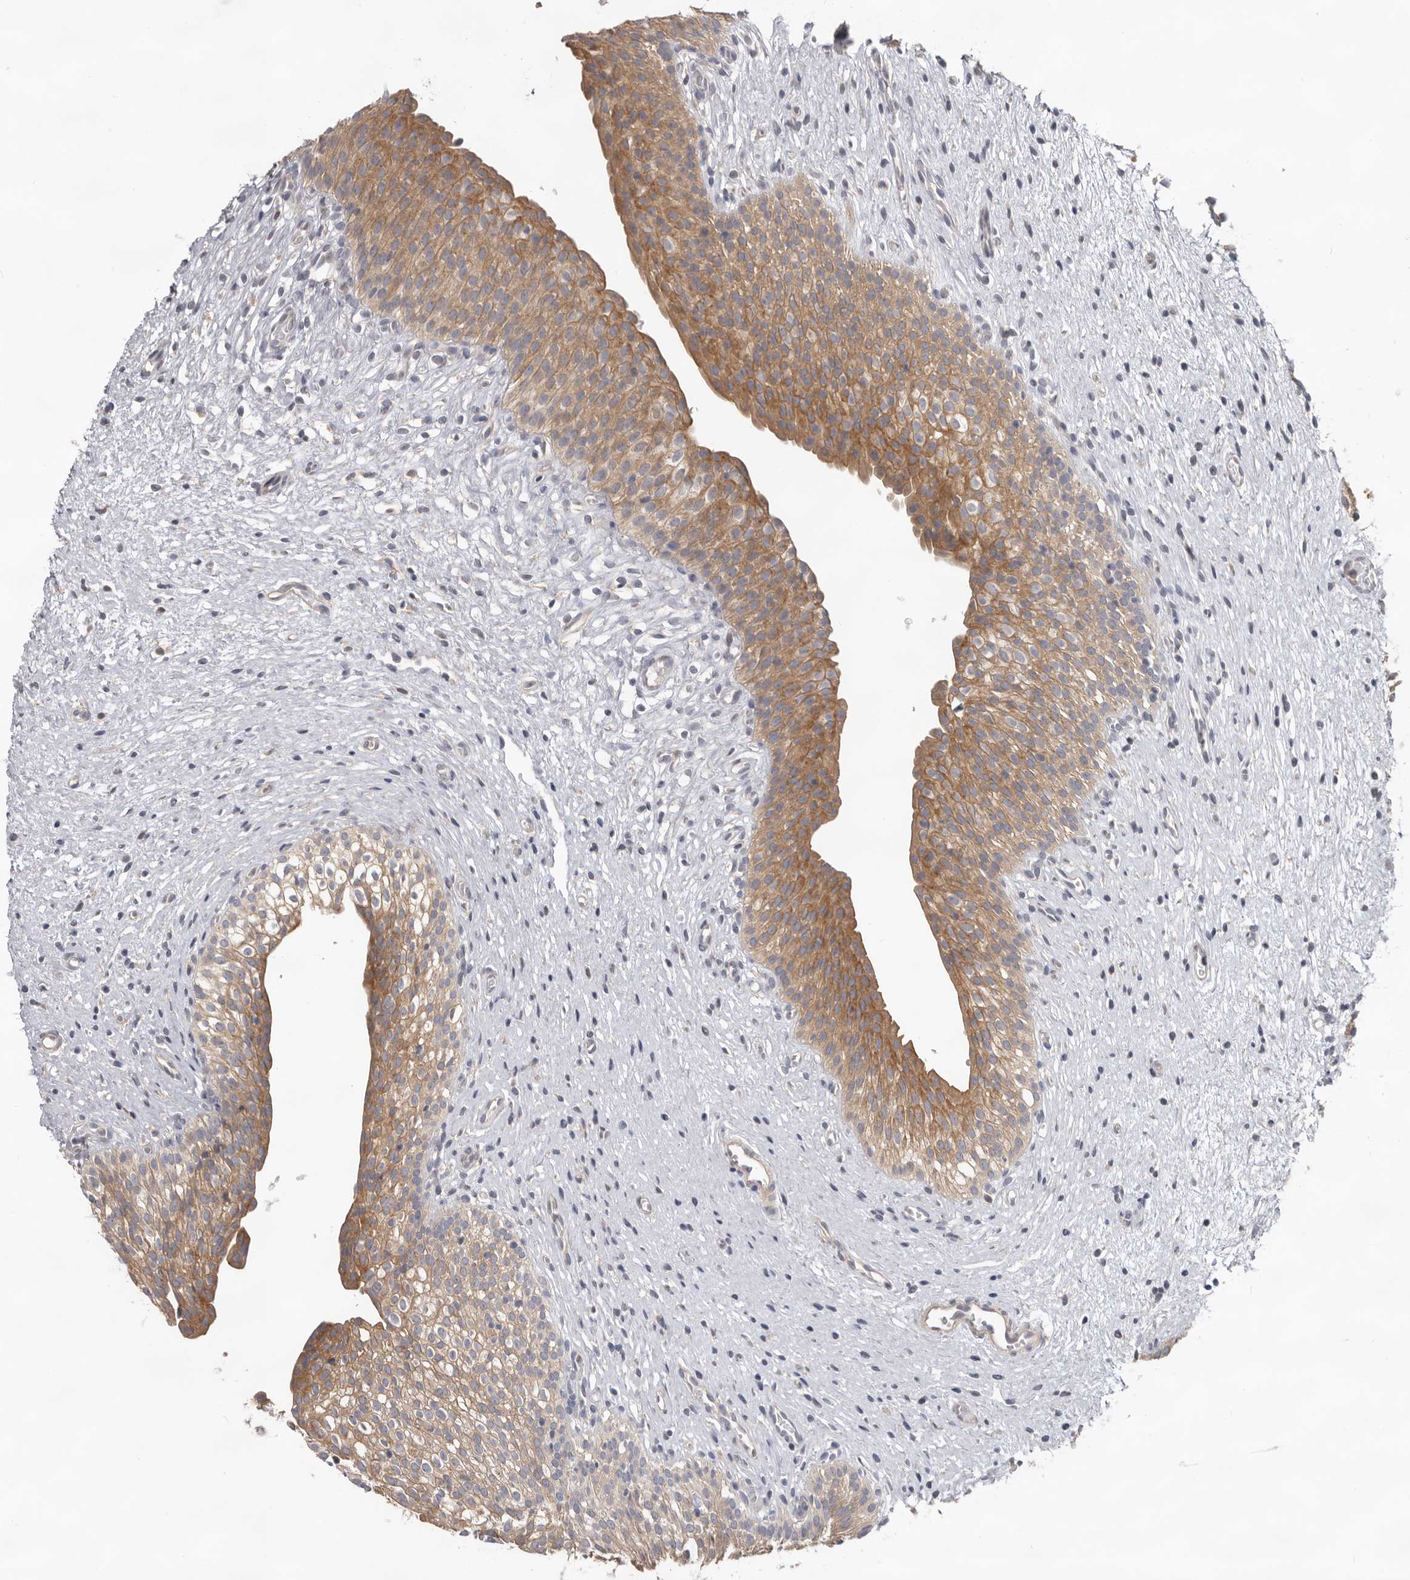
{"staining": {"intensity": "moderate", "quantity": ">75%", "location": "cytoplasmic/membranous"}, "tissue": "urinary bladder", "cell_type": "Urothelial cells", "image_type": "normal", "snomed": [{"axis": "morphology", "description": "Normal tissue, NOS"}, {"axis": "topography", "description": "Urinary bladder"}], "caption": "Brown immunohistochemical staining in benign human urinary bladder demonstrates moderate cytoplasmic/membranous expression in approximately >75% of urothelial cells. (Stains: DAB in brown, nuclei in blue, Microscopy: brightfield microscopy at high magnification).", "gene": "HINT3", "patient": {"sex": "male", "age": 1}}